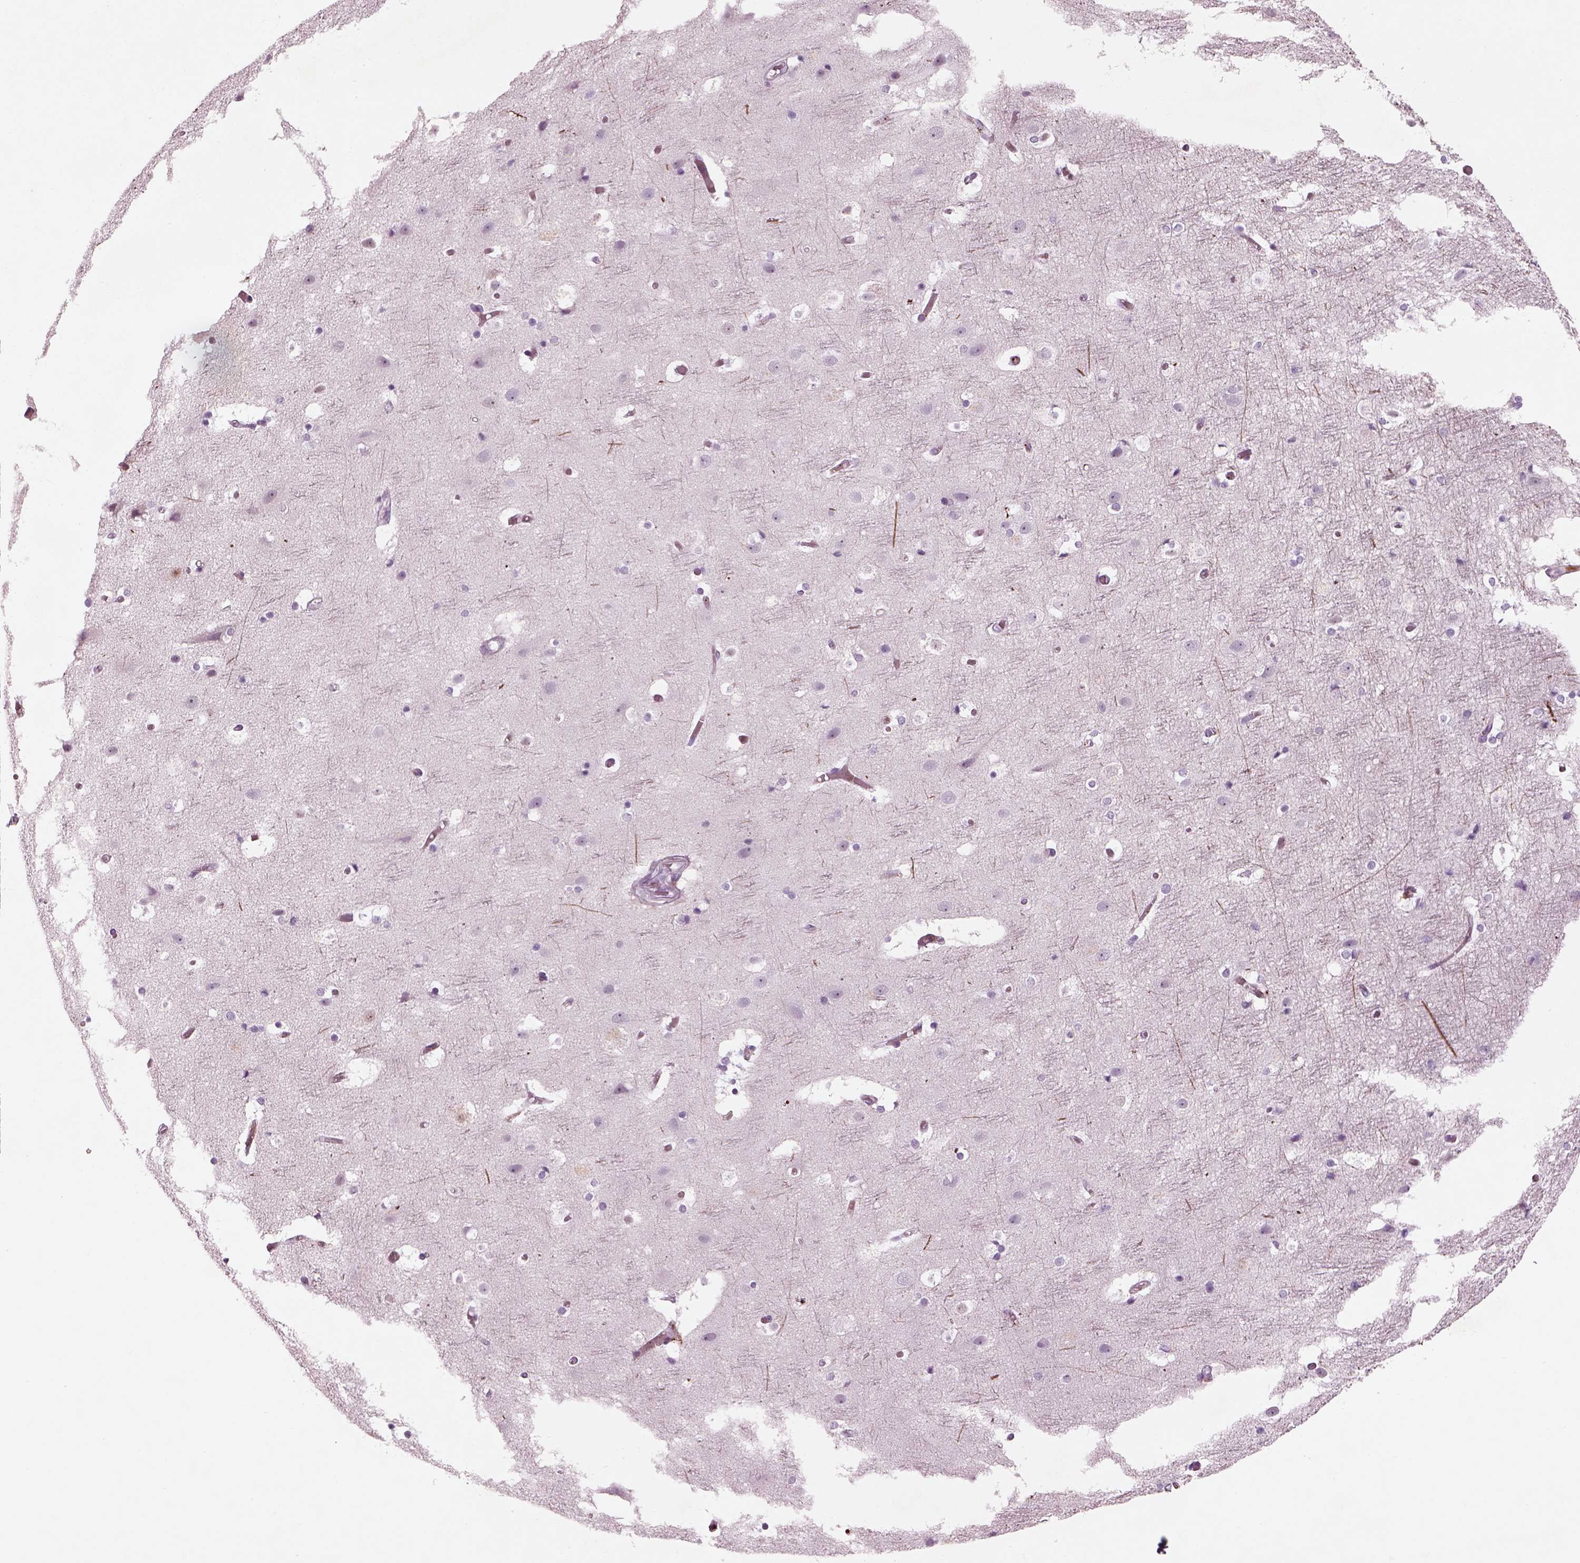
{"staining": {"intensity": "negative", "quantity": "none", "location": "none"}, "tissue": "cerebral cortex", "cell_type": "Endothelial cells", "image_type": "normal", "snomed": [{"axis": "morphology", "description": "Normal tissue, NOS"}, {"axis": "topography", "description": "Cerebral cortex"}], "caption": "Human cerebral cortex stained for a protein using immunohistochemistry (IHC) demonstrates no positivity in endothelial cells.", "gene": "PABPC1L2A", "patient": {"sex": "female", "age": 52}}